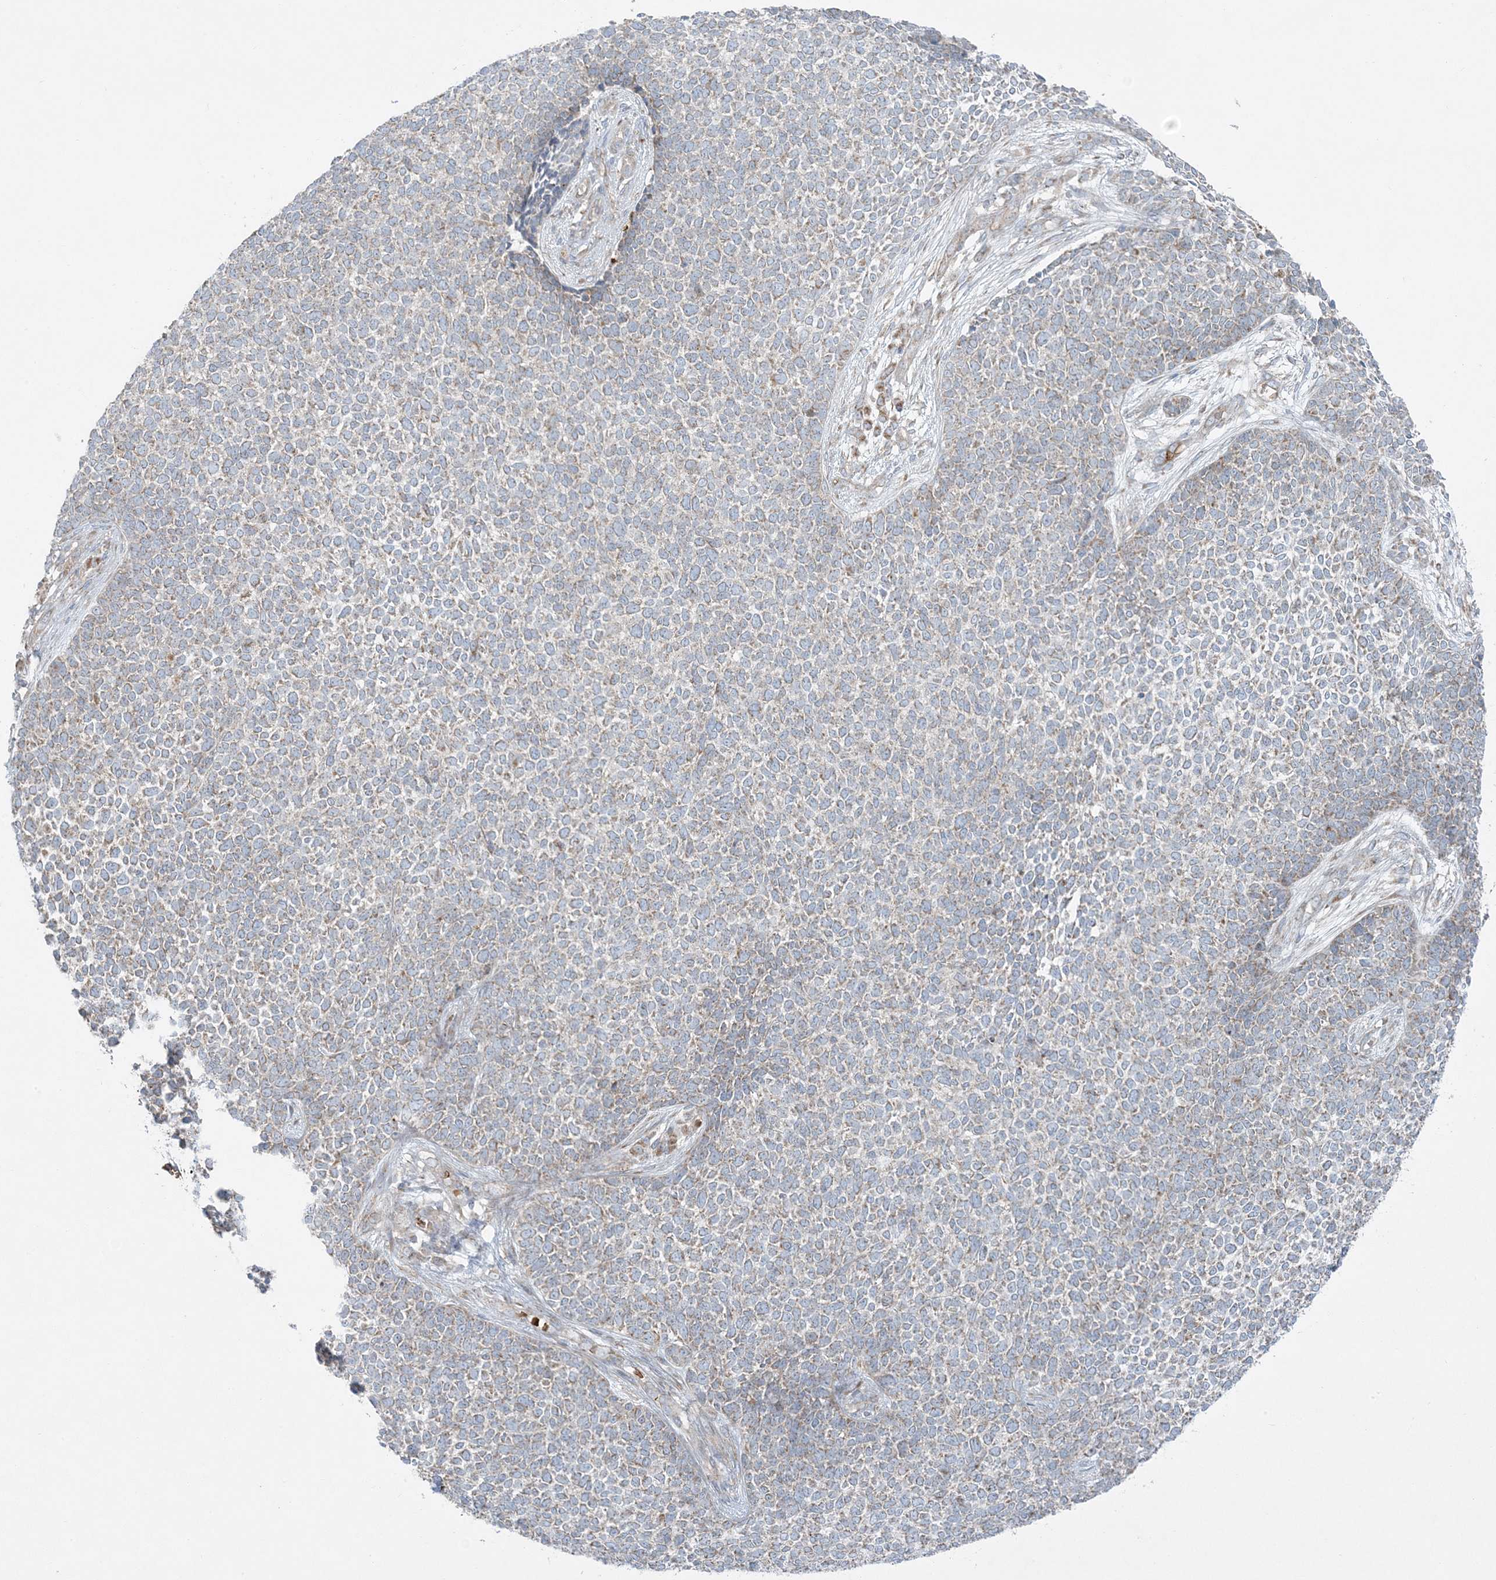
{"staining": {"intensity": "weak", "quantity": "<25%", "location": "cytoplasmic/membranous"}, "tissue": "skin cancer", "cell_type": "Tumor cells", "image_type": "cancer", "snomed": [{"axis": "morphology", "description": "Basal cell carcinoma"}, {"axis": "topography", "description": "Skin"}], "caption": "Protein analysis of basal cell carcinoma (skin) exhibits no significant expression in tumor cells.", "gene": "PIK3R4", "patient": {"sex": "female", "age": 84}}